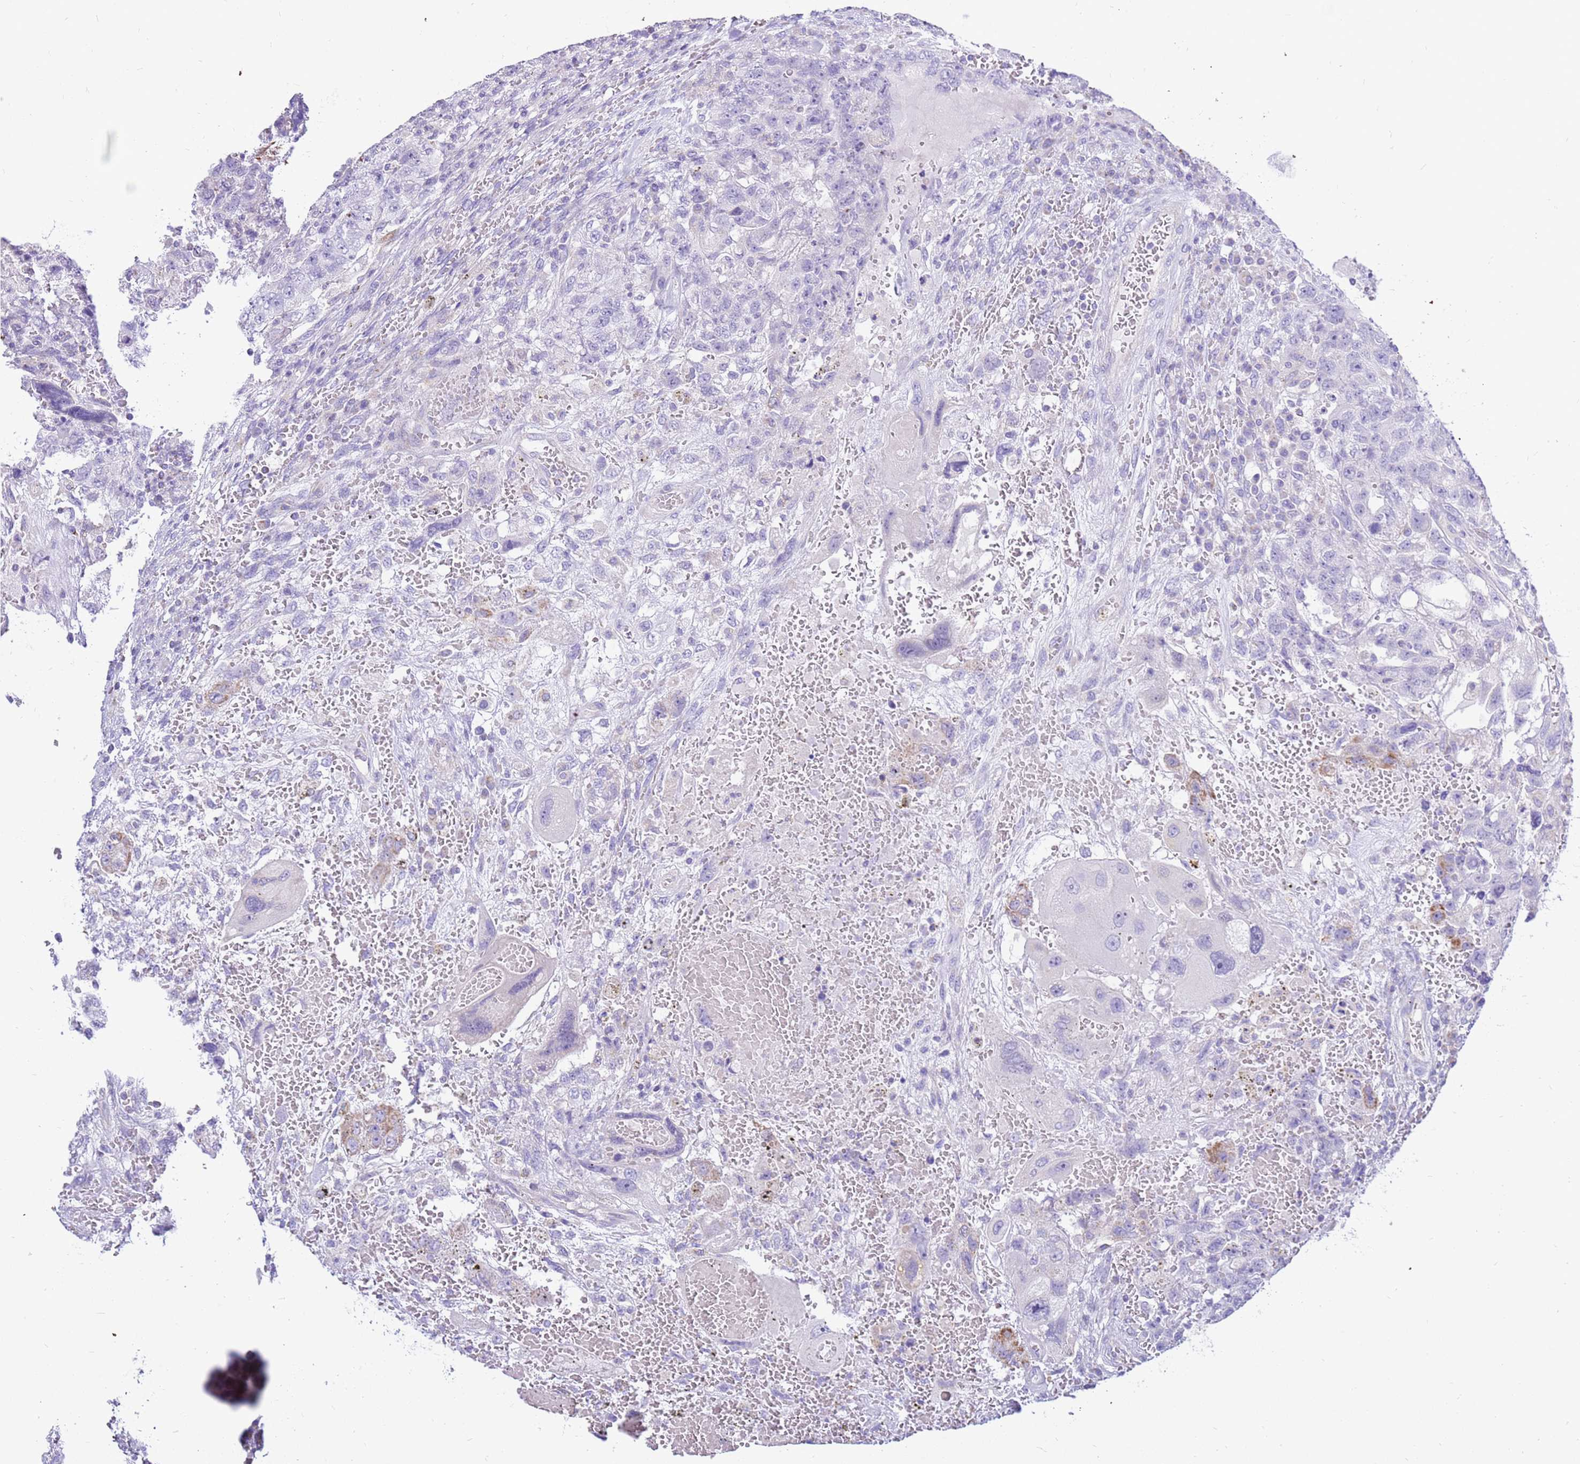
{"staining": {"intensity": "negative", "quantity": "none", "location": "none"}, "tissue": "testis cancer", "cell_type": "Tumor cells", "image_type": "cancer", "snomed": [{"axis": "morphology", "description": "Carcinoma, Embryonal, NOS"}, {"axis": "topography", "description": "Testis"}], "caption": "The IHC histopathology image has no significant staining in tumor cells of testis cancer tissue.", "gene": "IGF1R", "patient": {"sex": "male", "age": 26}}